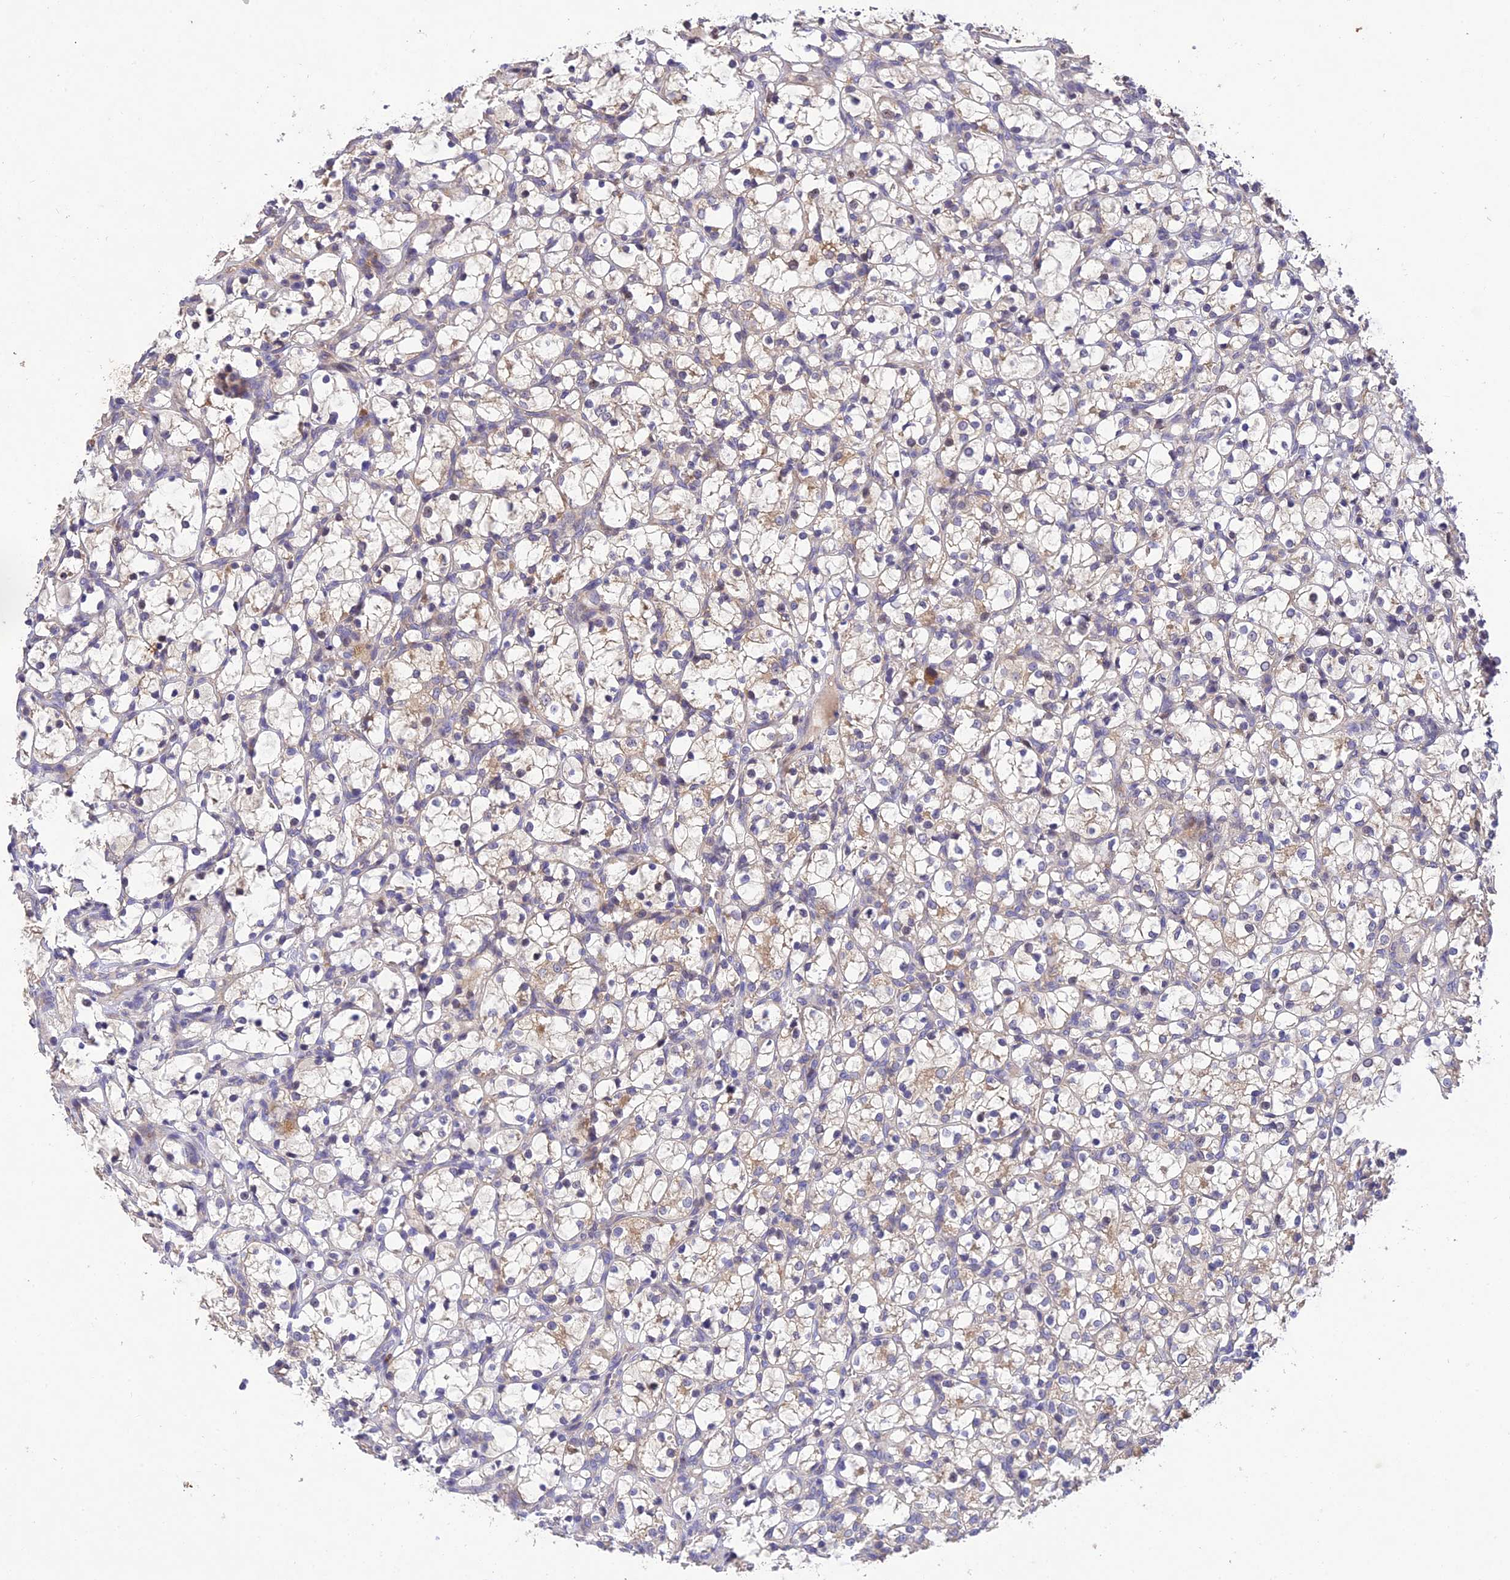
{"staining": {"intensity": "weak", "quantity": "<25%", "location": "cytoplasmic/membranous"}, "tissue": "renal cancer", "cell_type": "Tumor cells", "image_type": "cancer", "snomed": [{"axis": "morphology", "description": "Adenocarcinoma, NOS"}, {"axis": "topography", "description": "Kidney"}], "caption": "Tumor cells show no significant protein positivity in renal cancer (adenocarcinoma). (DAB (3,3'-diaminobenzidine) immunohistochemistry with hematoxylin counter stain).", "gene": "DENND5B", "patient": {"sex": "female", "age": 69}}